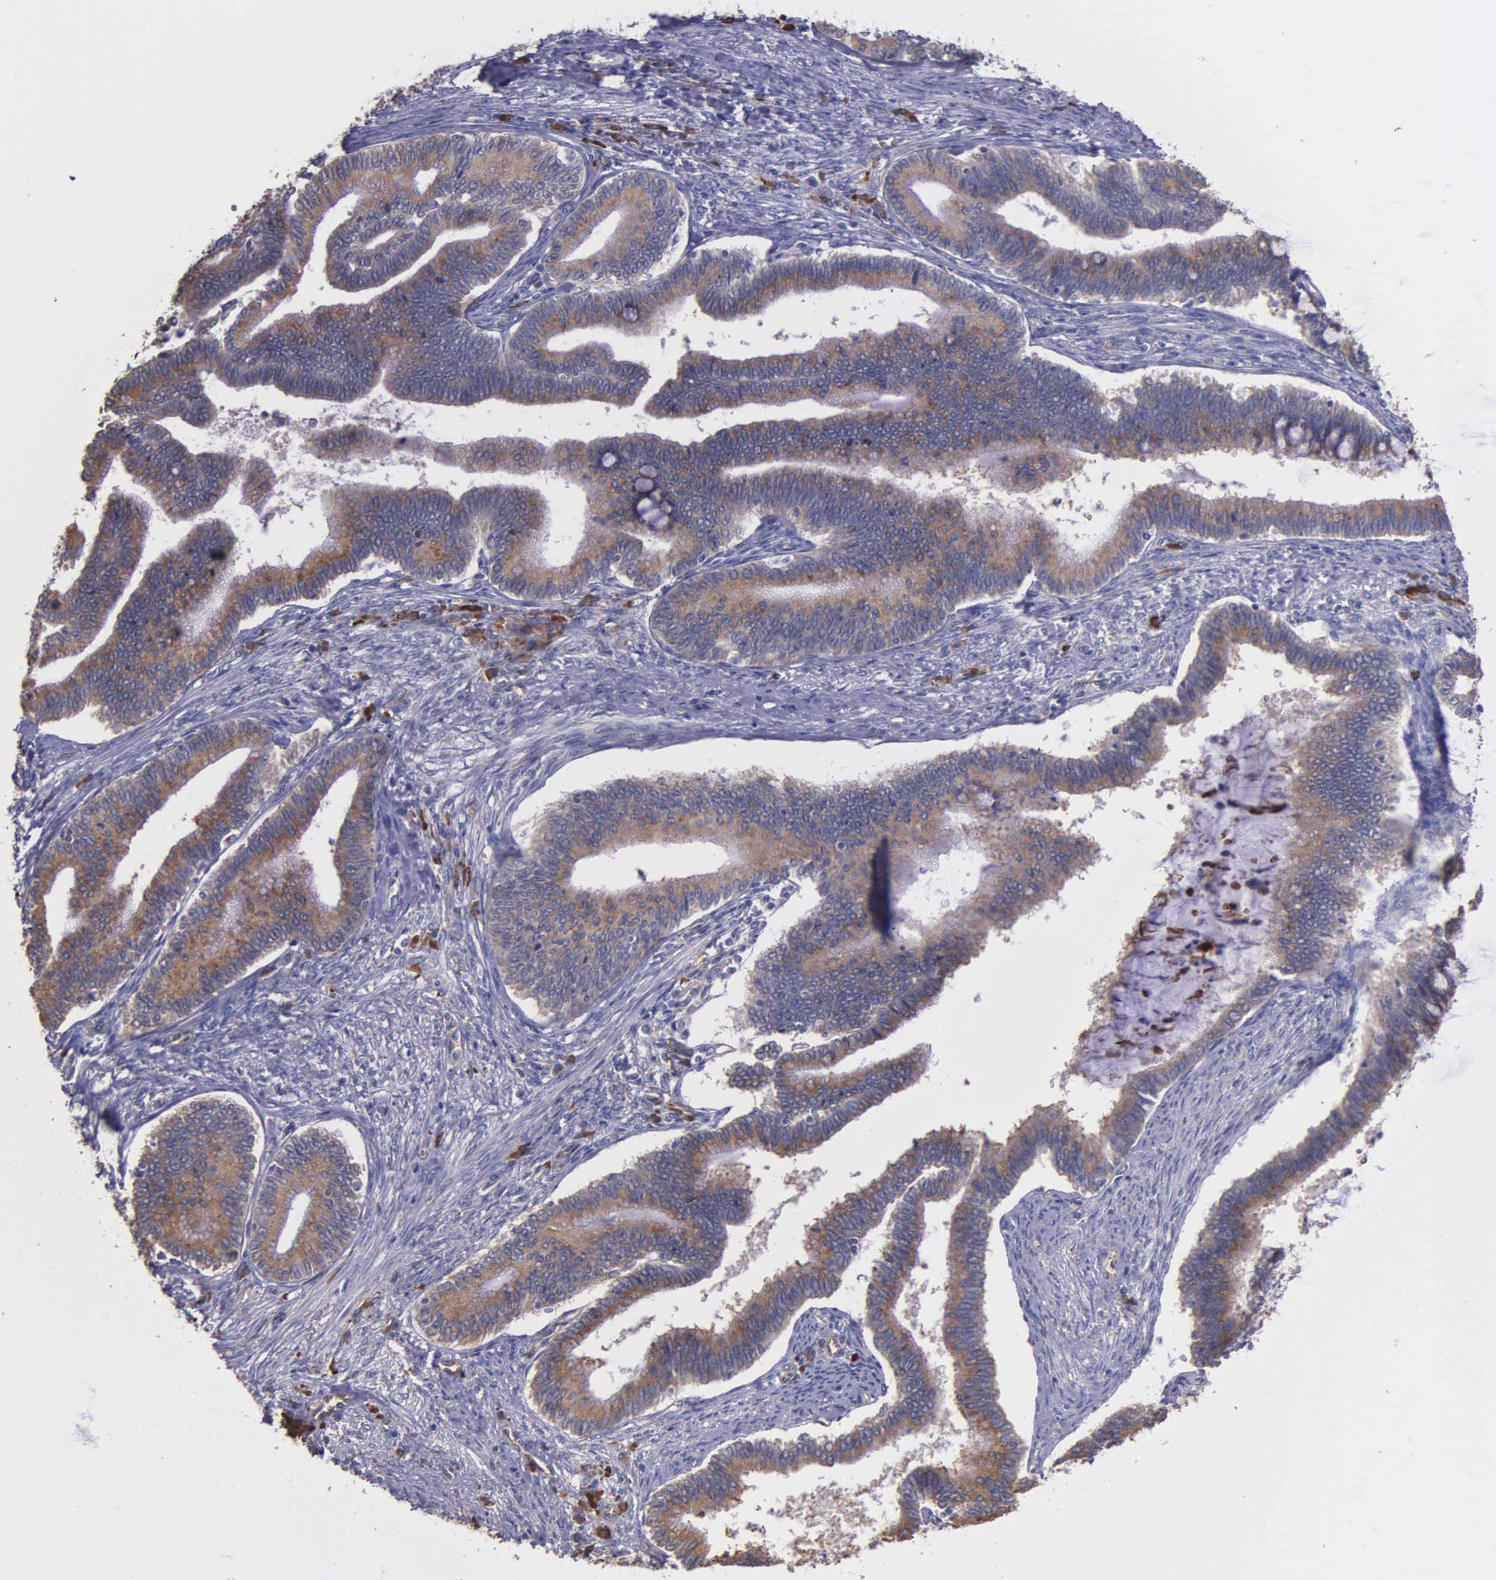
{"staining": {"intensity": "moderate", "quantity": ">75%", "location": "cytoplasmic/membranous"}, "tissue": "cervical cancer", "cell_type": "Tumor cells", "image_type": "cancer", "snomed": [{"axis": "morphology", "description": "Adenocarcinoma, NOS"}, {"axis": "topography", "description": "Cervix"}], "caption": "Protein staining exhibits moderate cytoplasmic/membranous staining in approximately >75% of tumor cells in cervical adenocarcinoma. The protein is shown in brown color, while the nuclei are stained blue.", "gene": "ZC3H12B", "patient": {"sex": "female", "age": 36}}